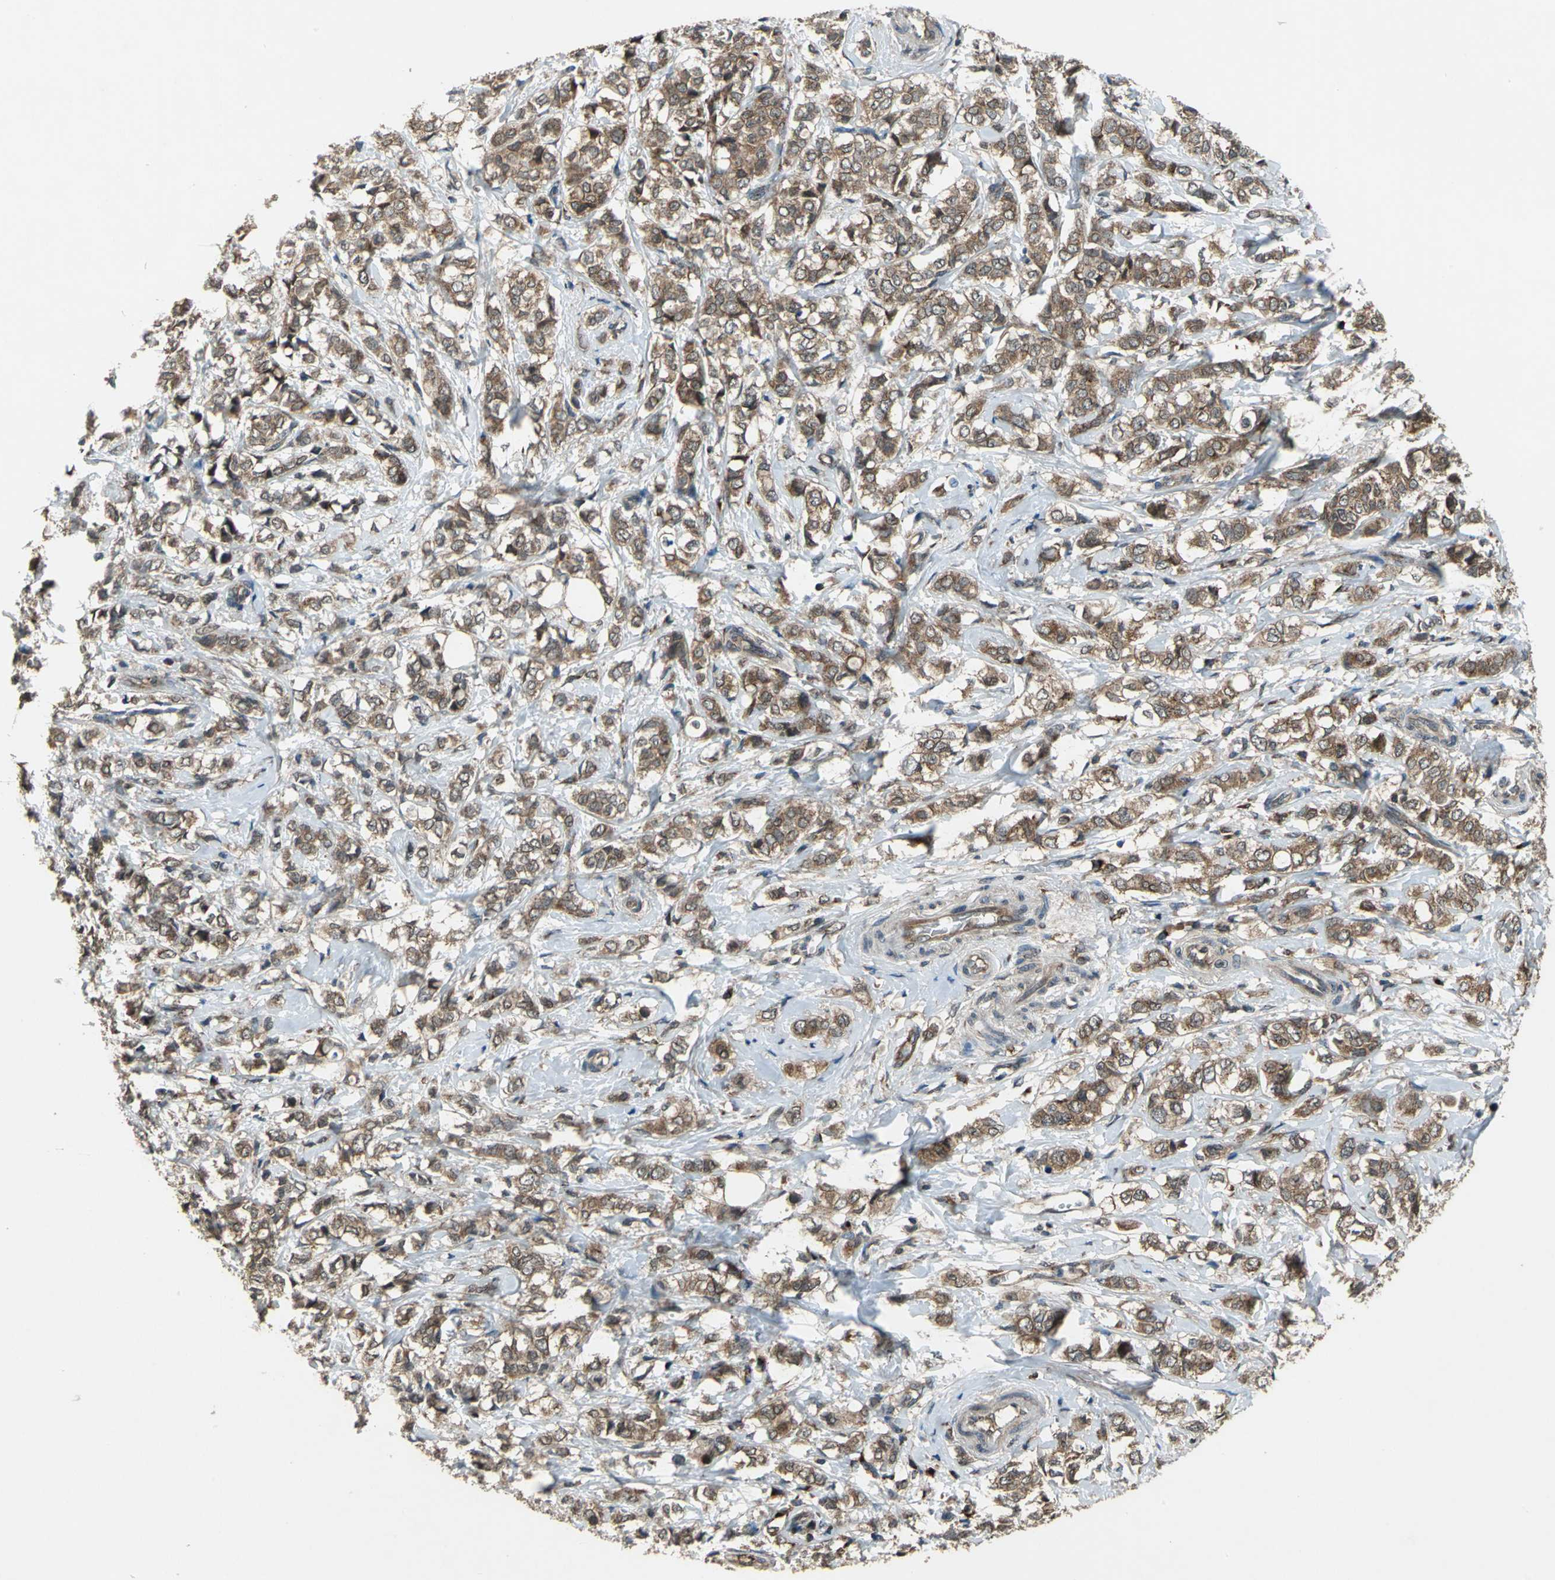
{"staining": {"intensity": "moderate", "quantity": ">75%", "location": "cytoplasmic/membranous"}, "tissue": "breast cancer", "cell_type": "Tumor cells", "image_type": "cancer", "snomed": [{"axis": "morphology", "description": "Lobular carcinoma"}, {"axis": "topography", "description": "Breast"}], "caption": "A brown stain highlights moderate cytoplasmic/membranous expression of a protein in breast cancer tumor cells.", "gene": "NFKBIE", "patient": {"sex": "female", "age": 60}}